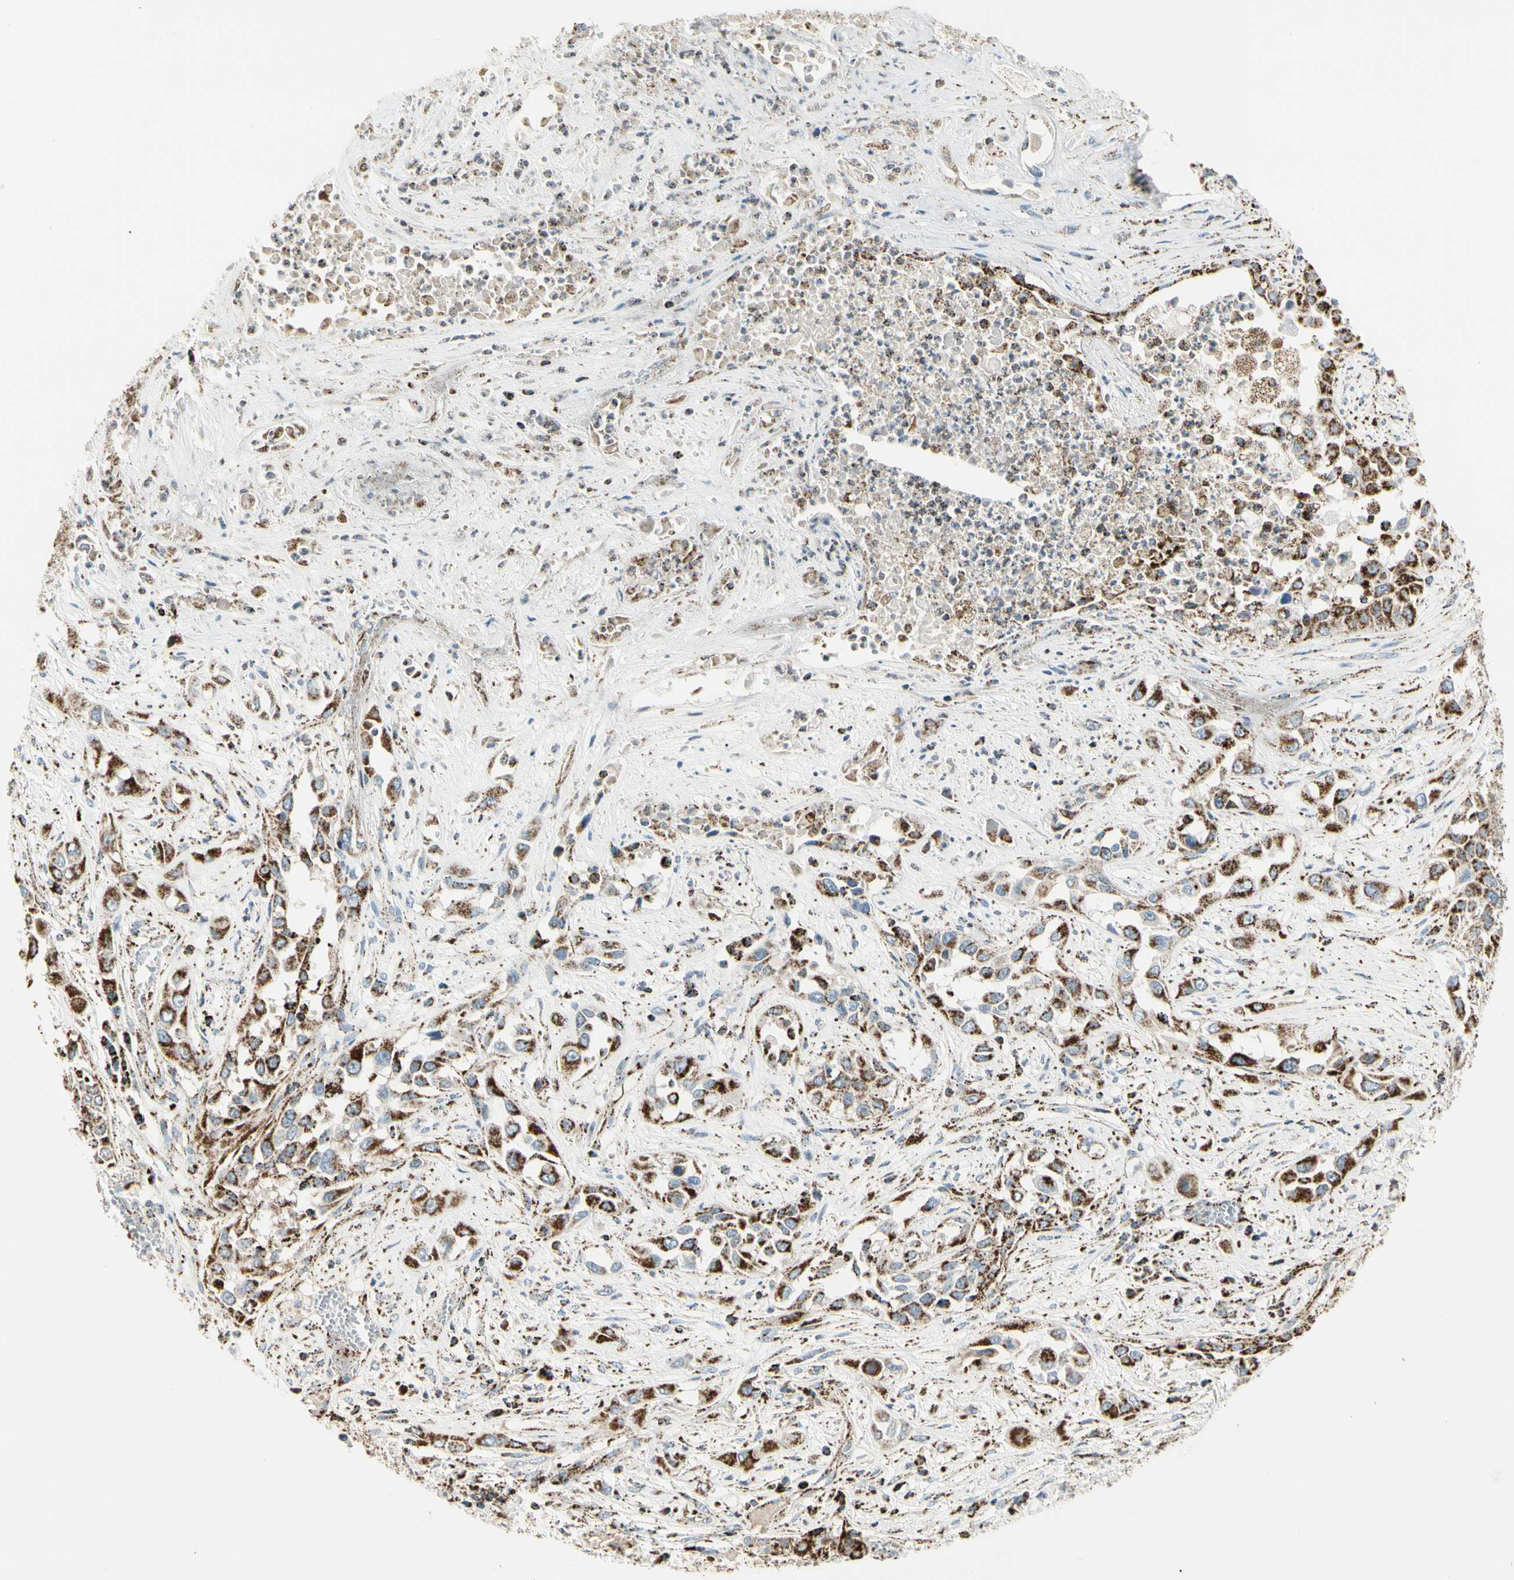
{"staining": {"intensity": "strong", "quantity": ">75%", "location": "cytoplasmic/membranous"}, "tissue": "lung cancer", "cell_type": "Tumor cells", "image_type": "cancer", "snomed": [{"axis": "morphology", "description": "Squamous cell carcinoma, NOS"}, {"axis": "topography", "description": "Lung"}], "caption": "Immunohistochemical staining of human lung cancer (squamous cell carcinoma) shows high levels of strong cytoplasmic/membranous protein positivity in about >75% of tumor cells. The staining was performed using DAB (3,3'-diaminobenzidine) to visualize the protein expression in brown, while the nuclei were stained in blue with hematoxylin (Magnification: 20x).", "gene": "ME2", "patient": {"sex": "male", "age": 71}}